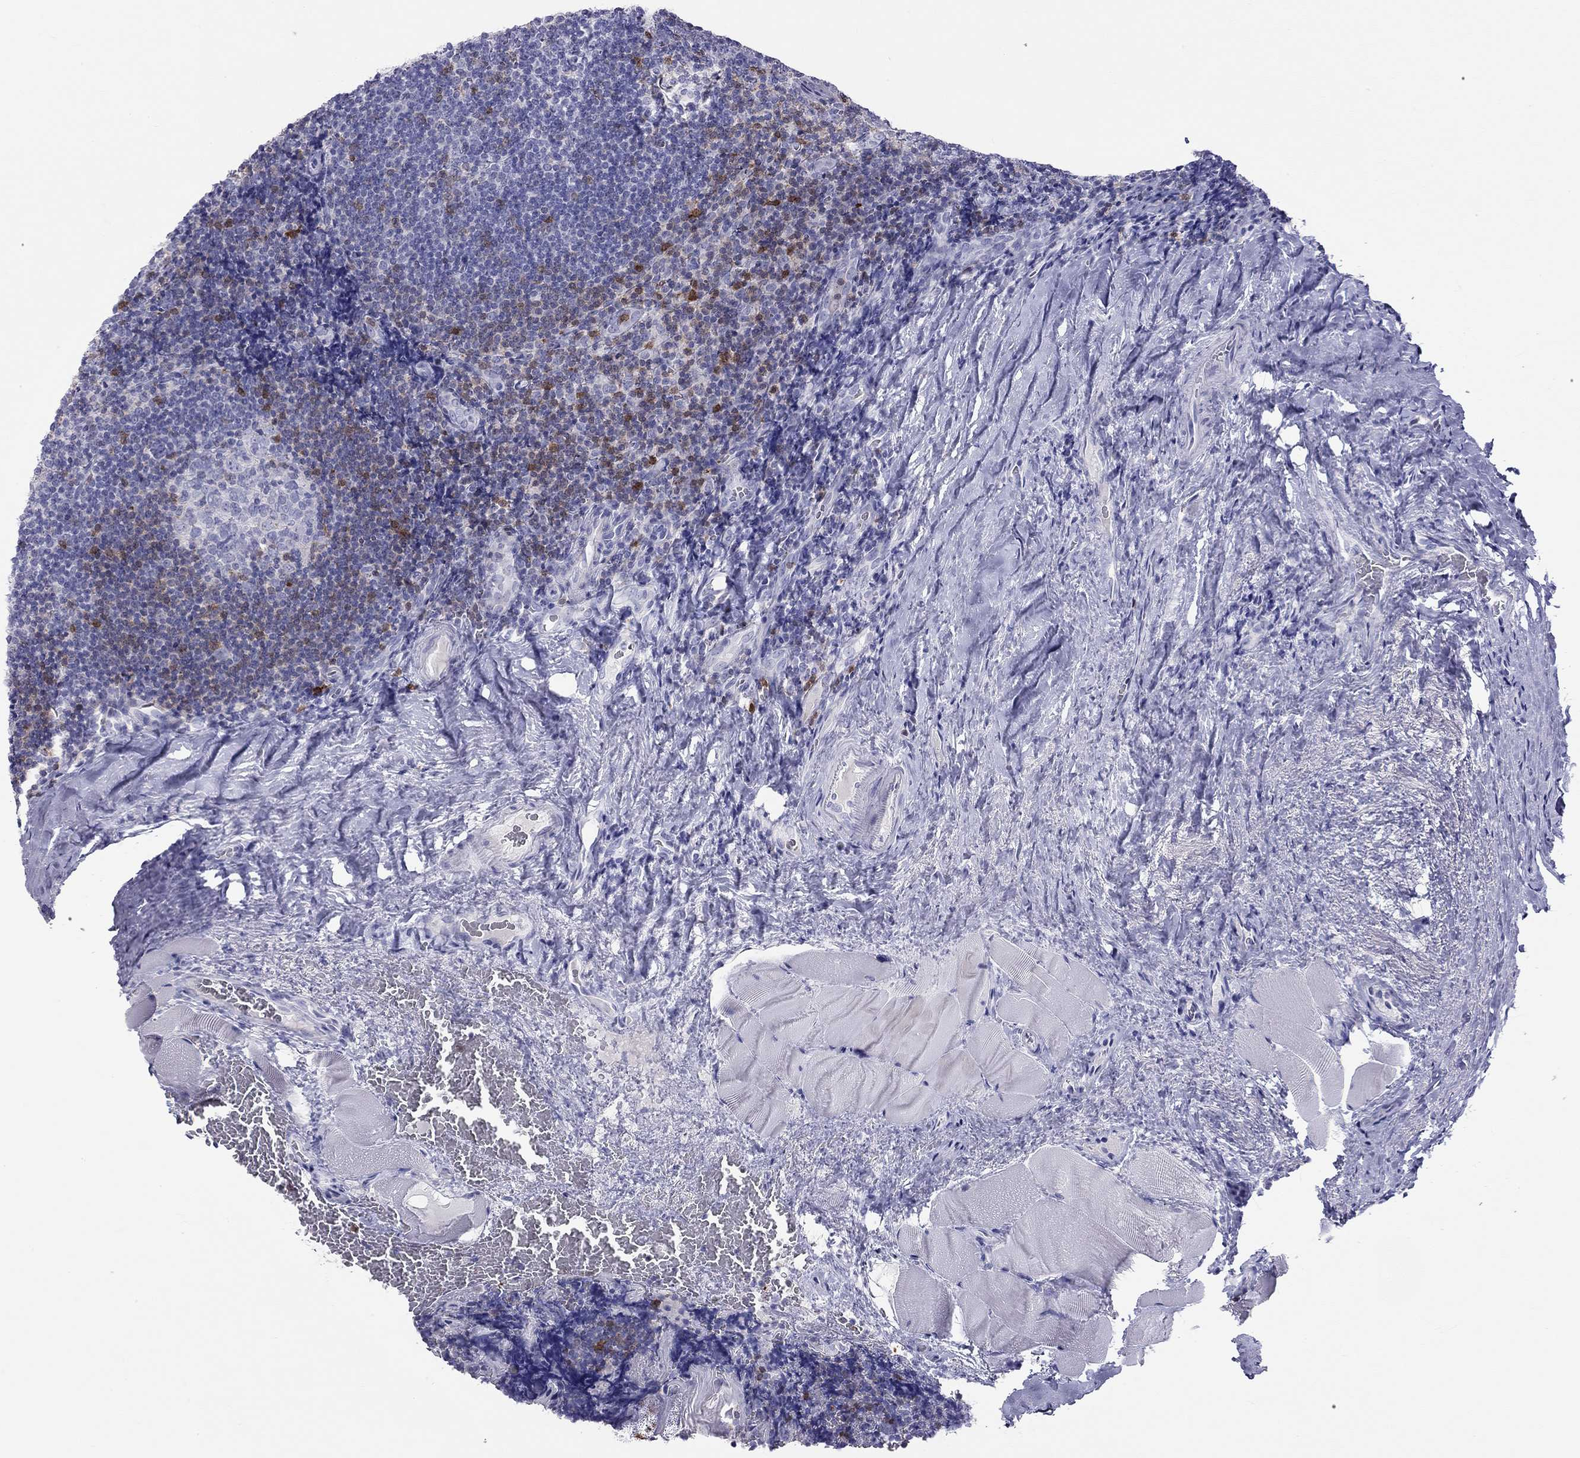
{"staining": {"intensity": "moderate", "quantity": "<25%", "location": "cytoplasmic/membranous,nuclear"}, "tissue": "tonsil", "cell_type": "Germinal center cells", "image_type": "normal", "snomed": [{"axis": "morphology", "description": "Normal tissue, NOS"}, {"axis": "morphology", "description": "Inflammation, NOS"}, {"axis": "topography", "description": "Tonsil"}], "caption": "A photomicrograph showing moderate cytoplasmic/membranous,nuclear staining in approximately <25% of germinal center cells in normal tonsil, as visualized by brown immunohistochemical staining.", "gene": "SH2D2A", "patient": {"sex": "female", "age": 31}}